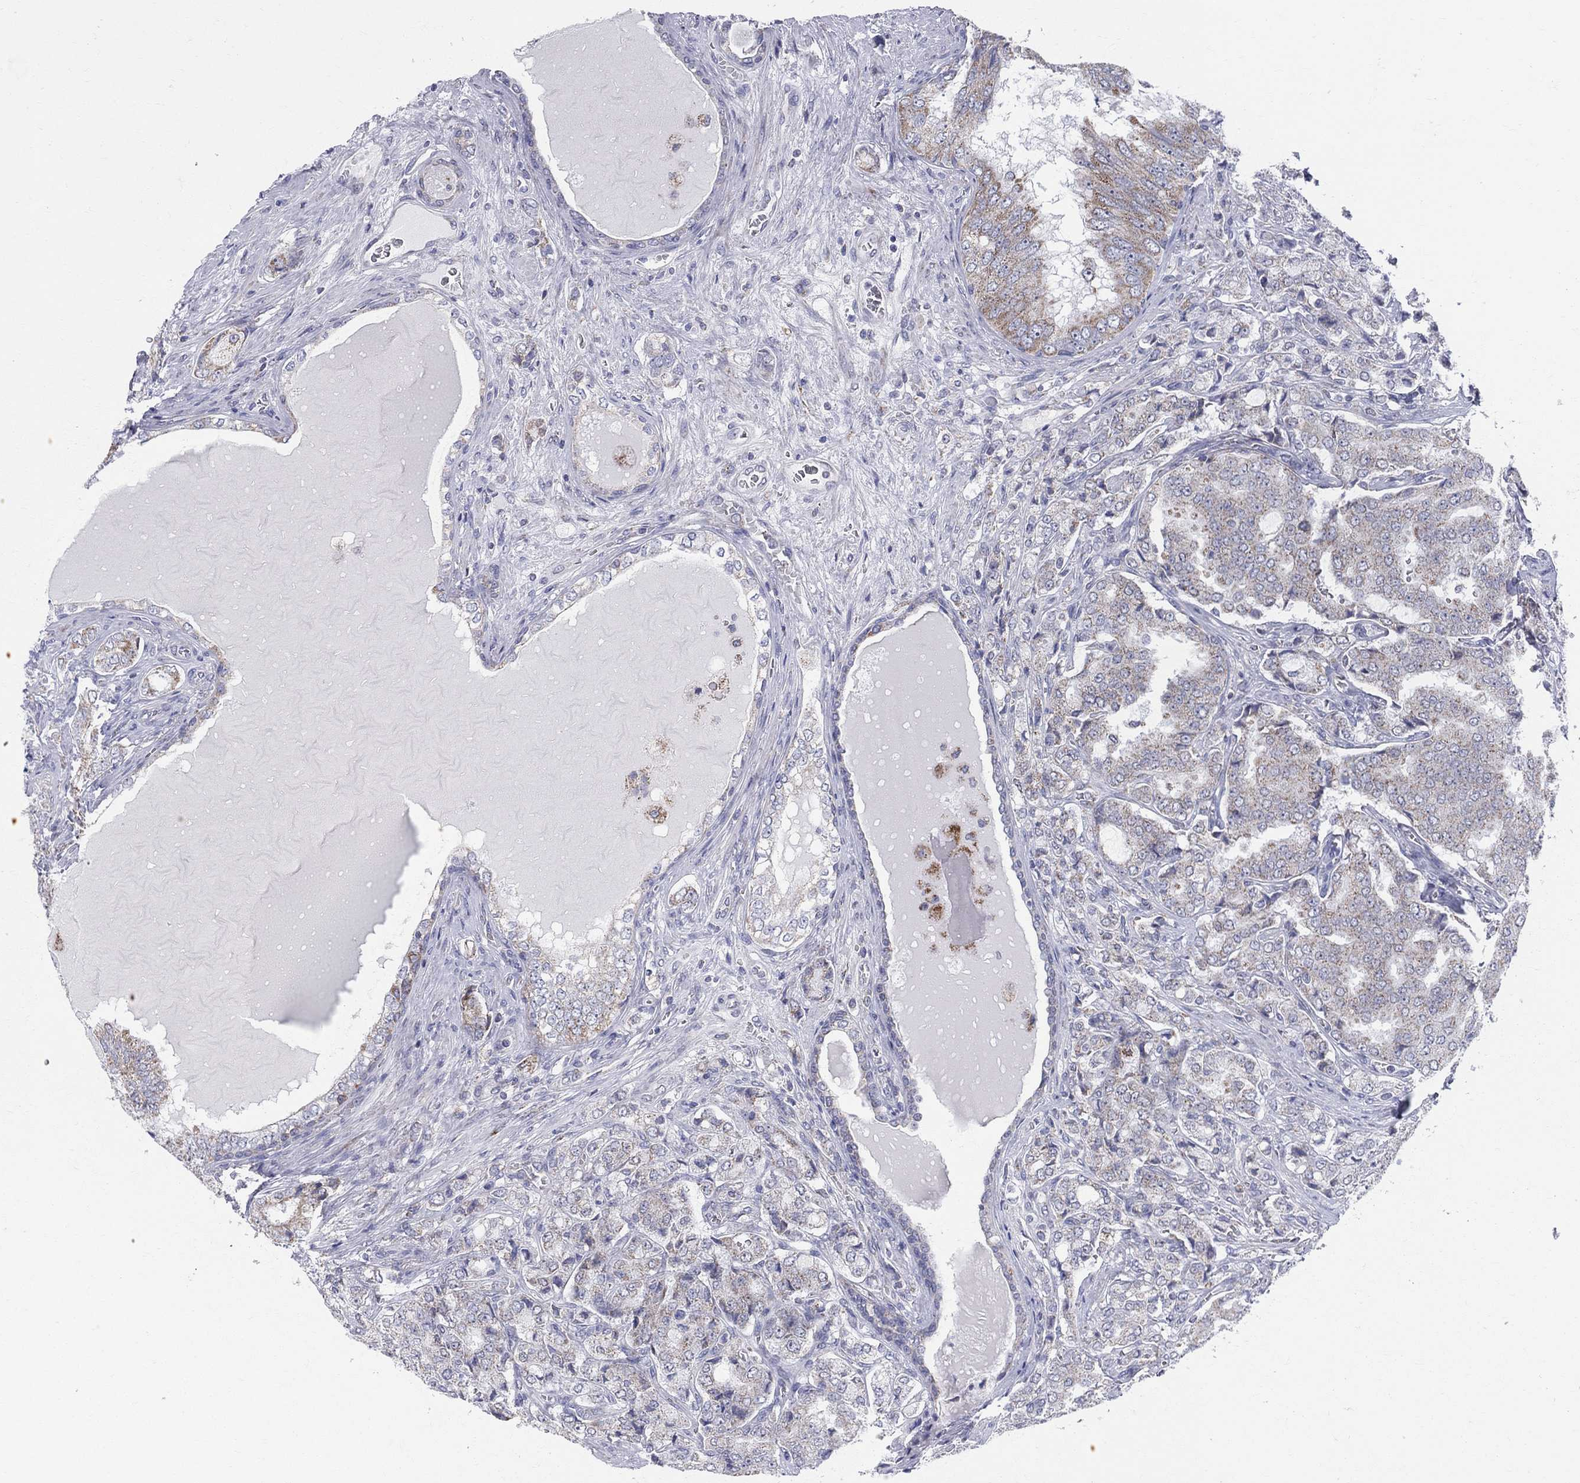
{"staining": {"intensity": "weak", "quantity": "25%-75%", "location": "cytoplasmic/membranous"}, "tissue": "prostate cancer", "cell_type": "Tumor cells", "image_type": "cancer", "snomed": [{"axis": "morphology", "description": "Adenocarcinoma, NOS"}, {"axis": "topography", "description": "Prostate"}], "caption": "Immunohistochemistry (IHC) photomicrograph of neoplastic tissue: human prostate adenocarcinoma stained using immunohistochemistry exhibits low levels of weak protein expression localized specifically in the cytoplasmic/membranous of tumor cells, appearing as a cytoplasmic/membranous brown color.", "gene": "KISS1R", "patient": {"sex": "male", "age": 65}}